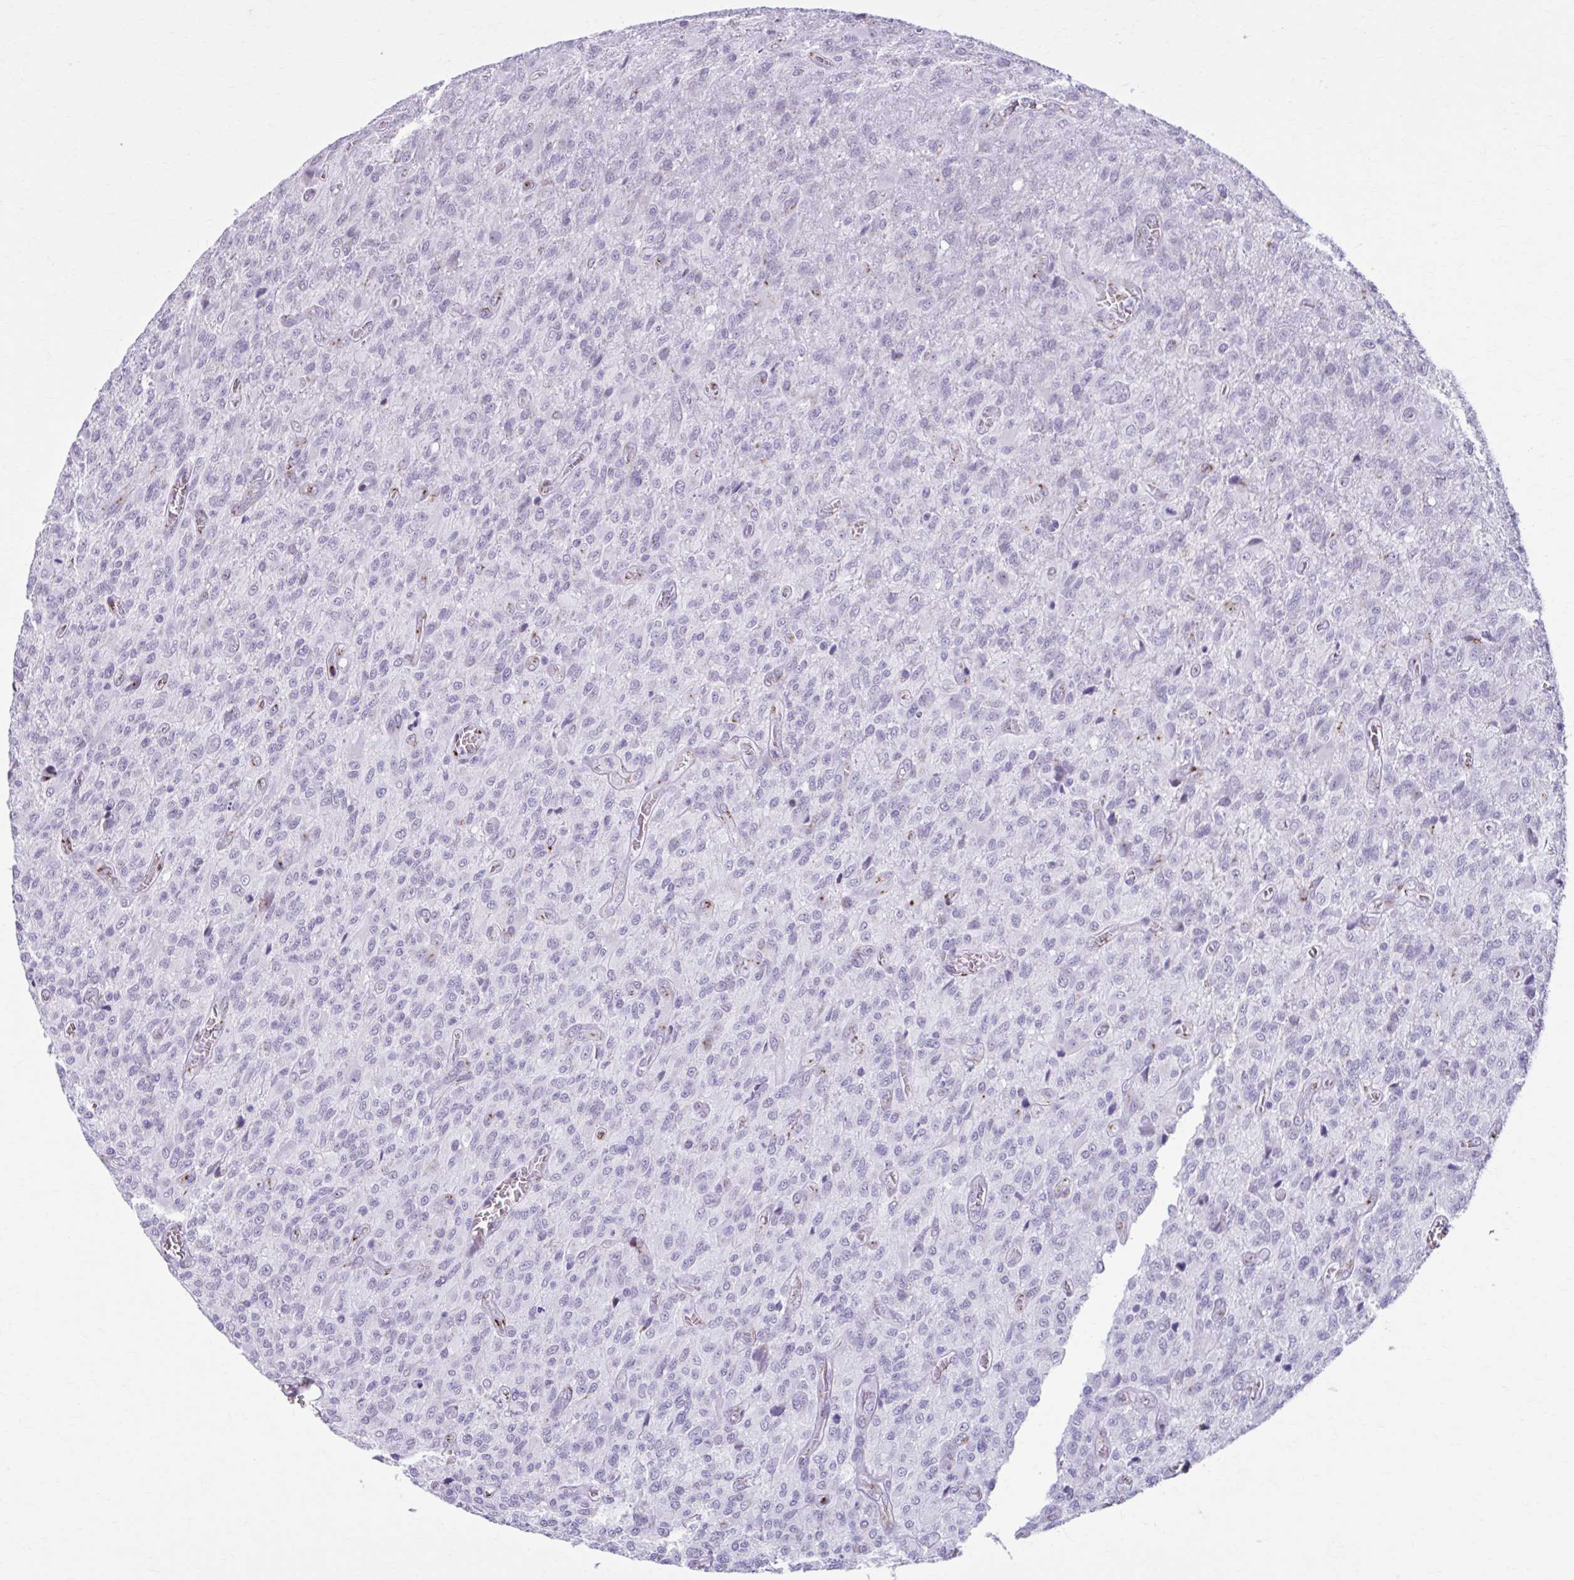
{"staining": {"intensity": "negative", "quantity": "none", "location": "none"}, "tissue": "glioma", "cell_type": "Tumor cells", "image_type": "cancer", "snomed": [{"axis": "morphology", "description": "Glioma, malignant, High grade"}, {"axis": "topography", "description": "Brain"}], "caption": "High power microscopy image of an immunohistochemistry (IHC) histopathology image of glioma, revealing no significant positivity in tumor cells. (DAB immunohistochemistry (IHC), high magnification).", "gene": "ZNF682", "patient": {"sex": "male", "age": 61}}